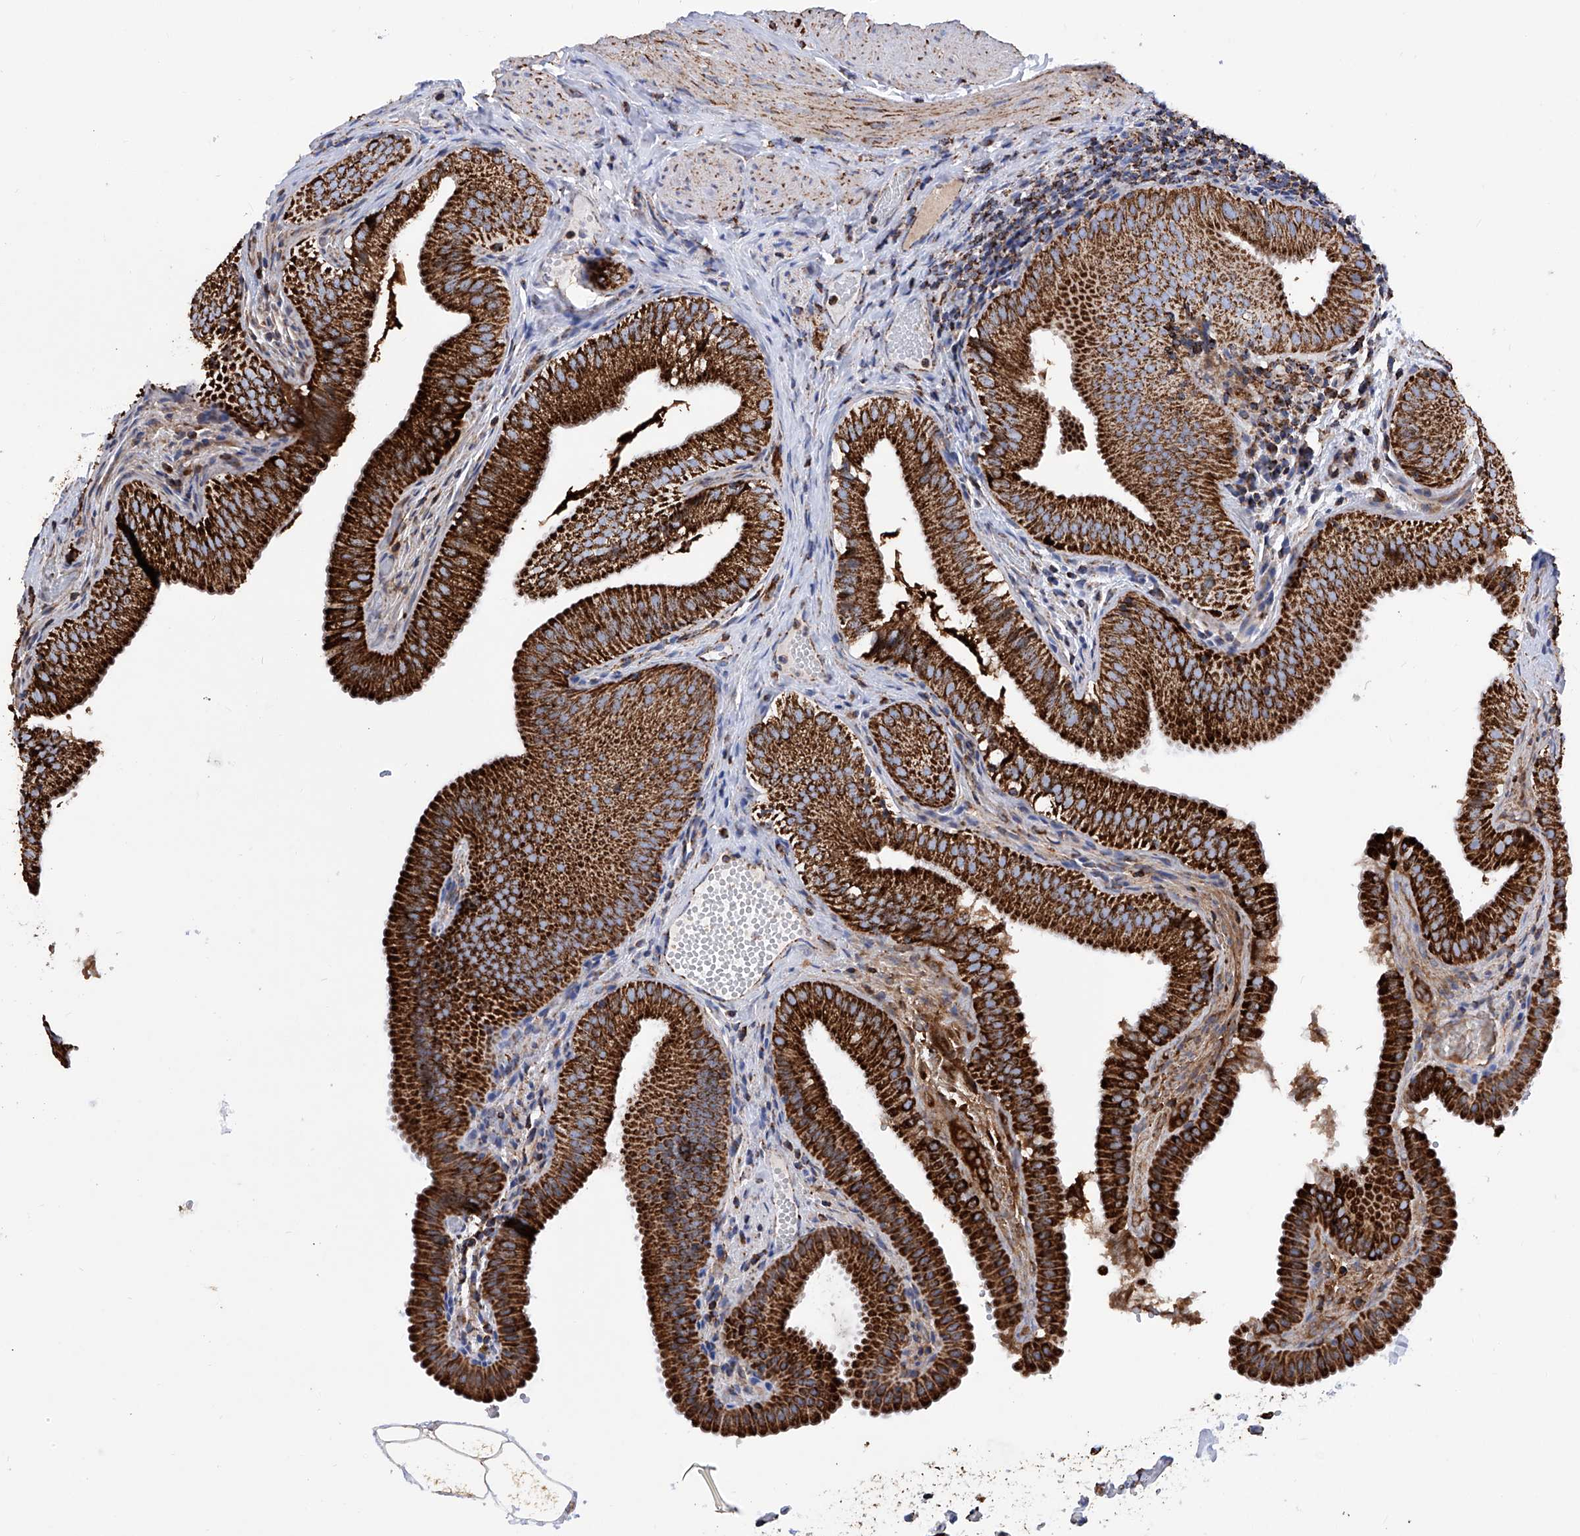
{"staining": {"intensity": "strong", "quantity": ">75%", "location": "cytoplasmic/membranous"}, "tissue": "gallbladder", "cell_type": "Glandular cells", "image_type": "normal", "snomed": [{"axis": "morphology", "description": "Normal tissue, NOS"}, {"axis": "topography", "description": "Gallbladder"}], "caption": "The photomicrograph reveals immunohistochemical staining of unremarkable gallbladder. There is strong cytoplasmic/membranous staining is identified in approximately >75% of glandular cells.", "gene": "ATP5PF", "patient": {"sex": "female", "age": 30}}